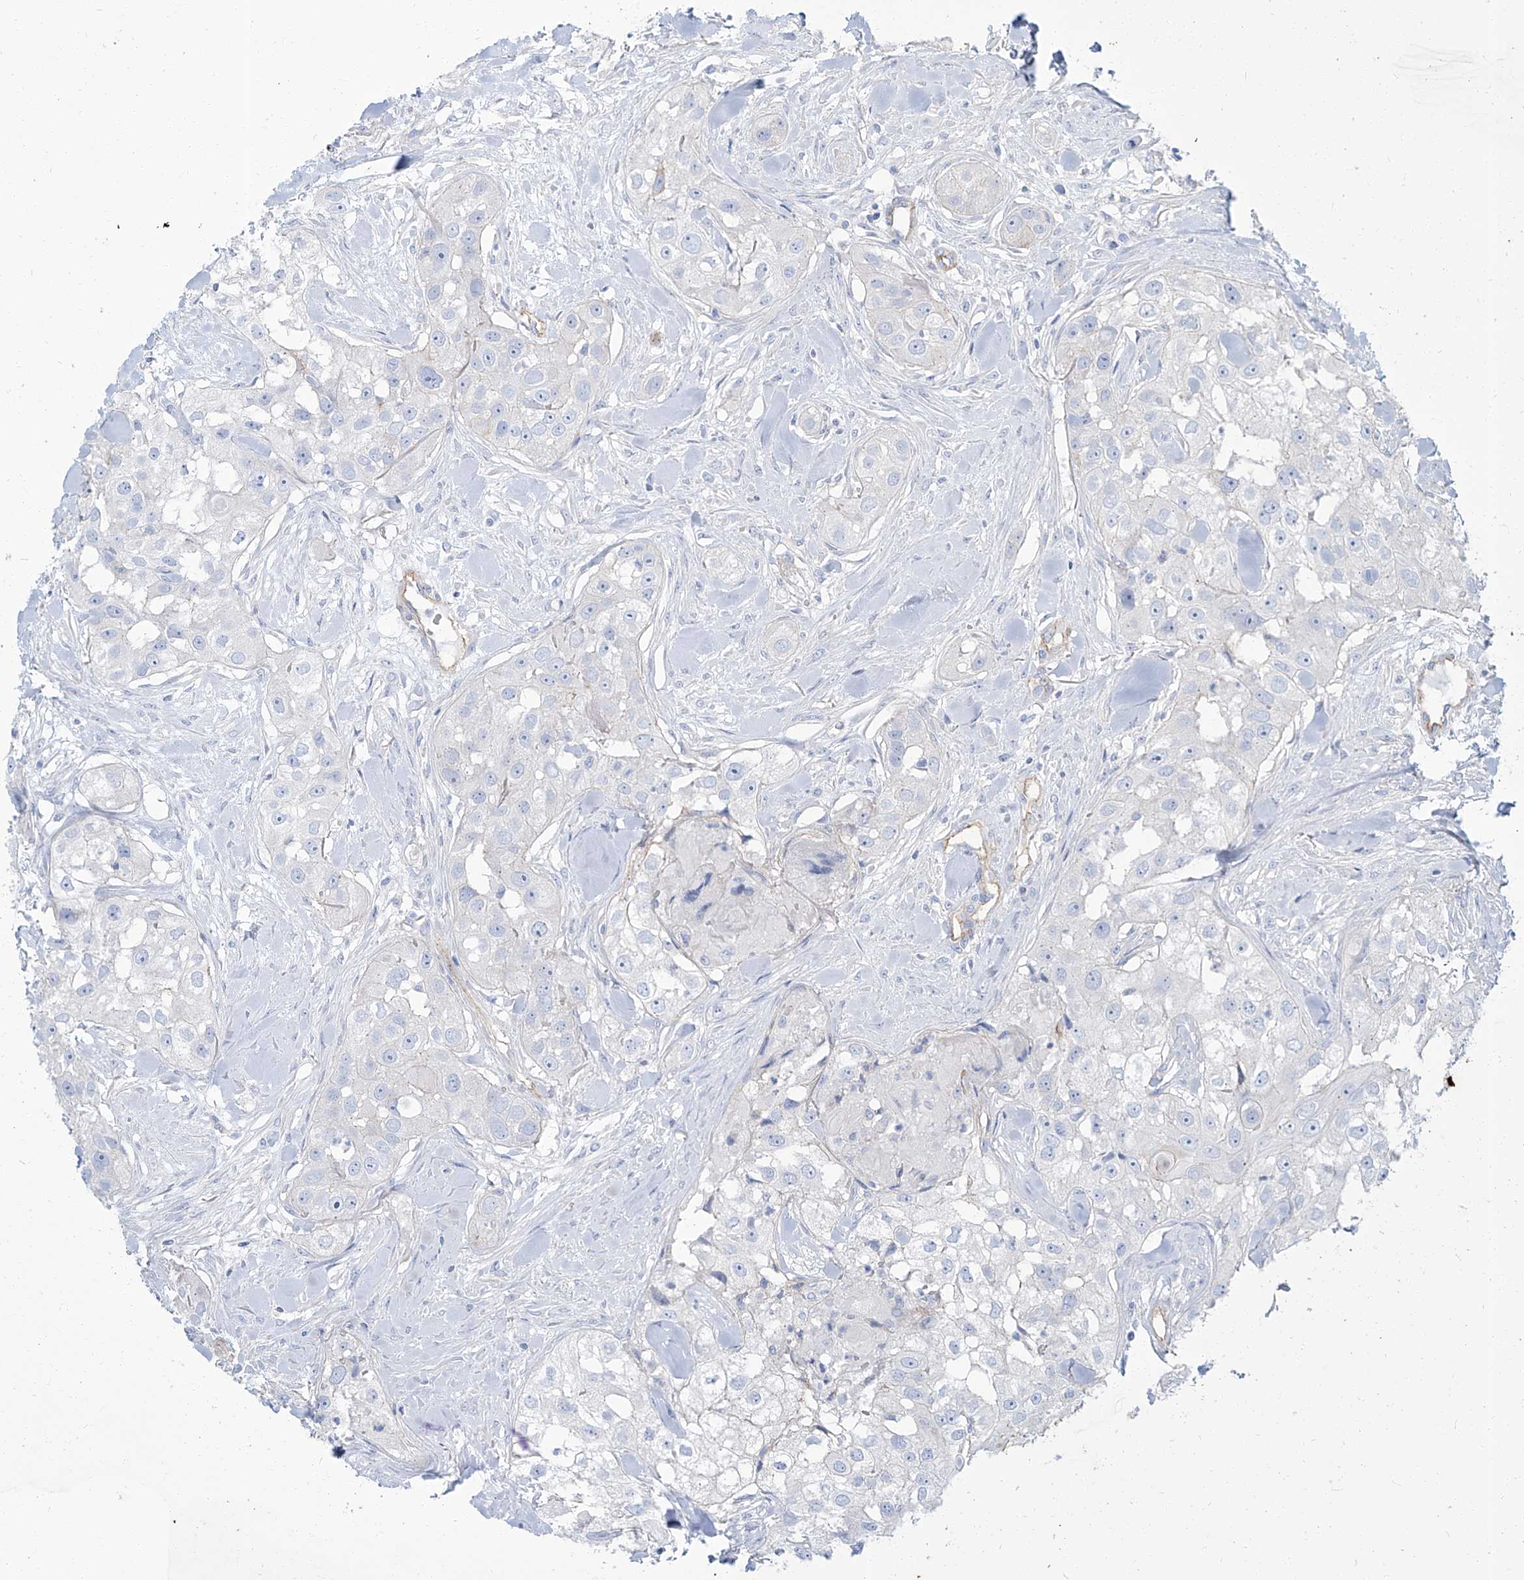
{"staining": {"intensity": "negative", "quantity": "none", "location": "none"}, "tissue": "head and neck cancer", "cell_type": "Tumor cells", "image_type": "cancer", "snomed": [{"axis": "morphology", "description": "Normal tissue, NOS"}, {"axis": "morphology", "description": "Squamous cell carcinoma, NOS"}, {"axis": "topography", "description": "Skeletal muscle"}, {"axis": "topography", "description": "Head-Neck"}], "caption": "Tumor cells show no significant protein expression in head and neck cancer (squamous cell carcinoma).", "gene": "TXLNB", "patient": {"sex": "male", "age": 51}}